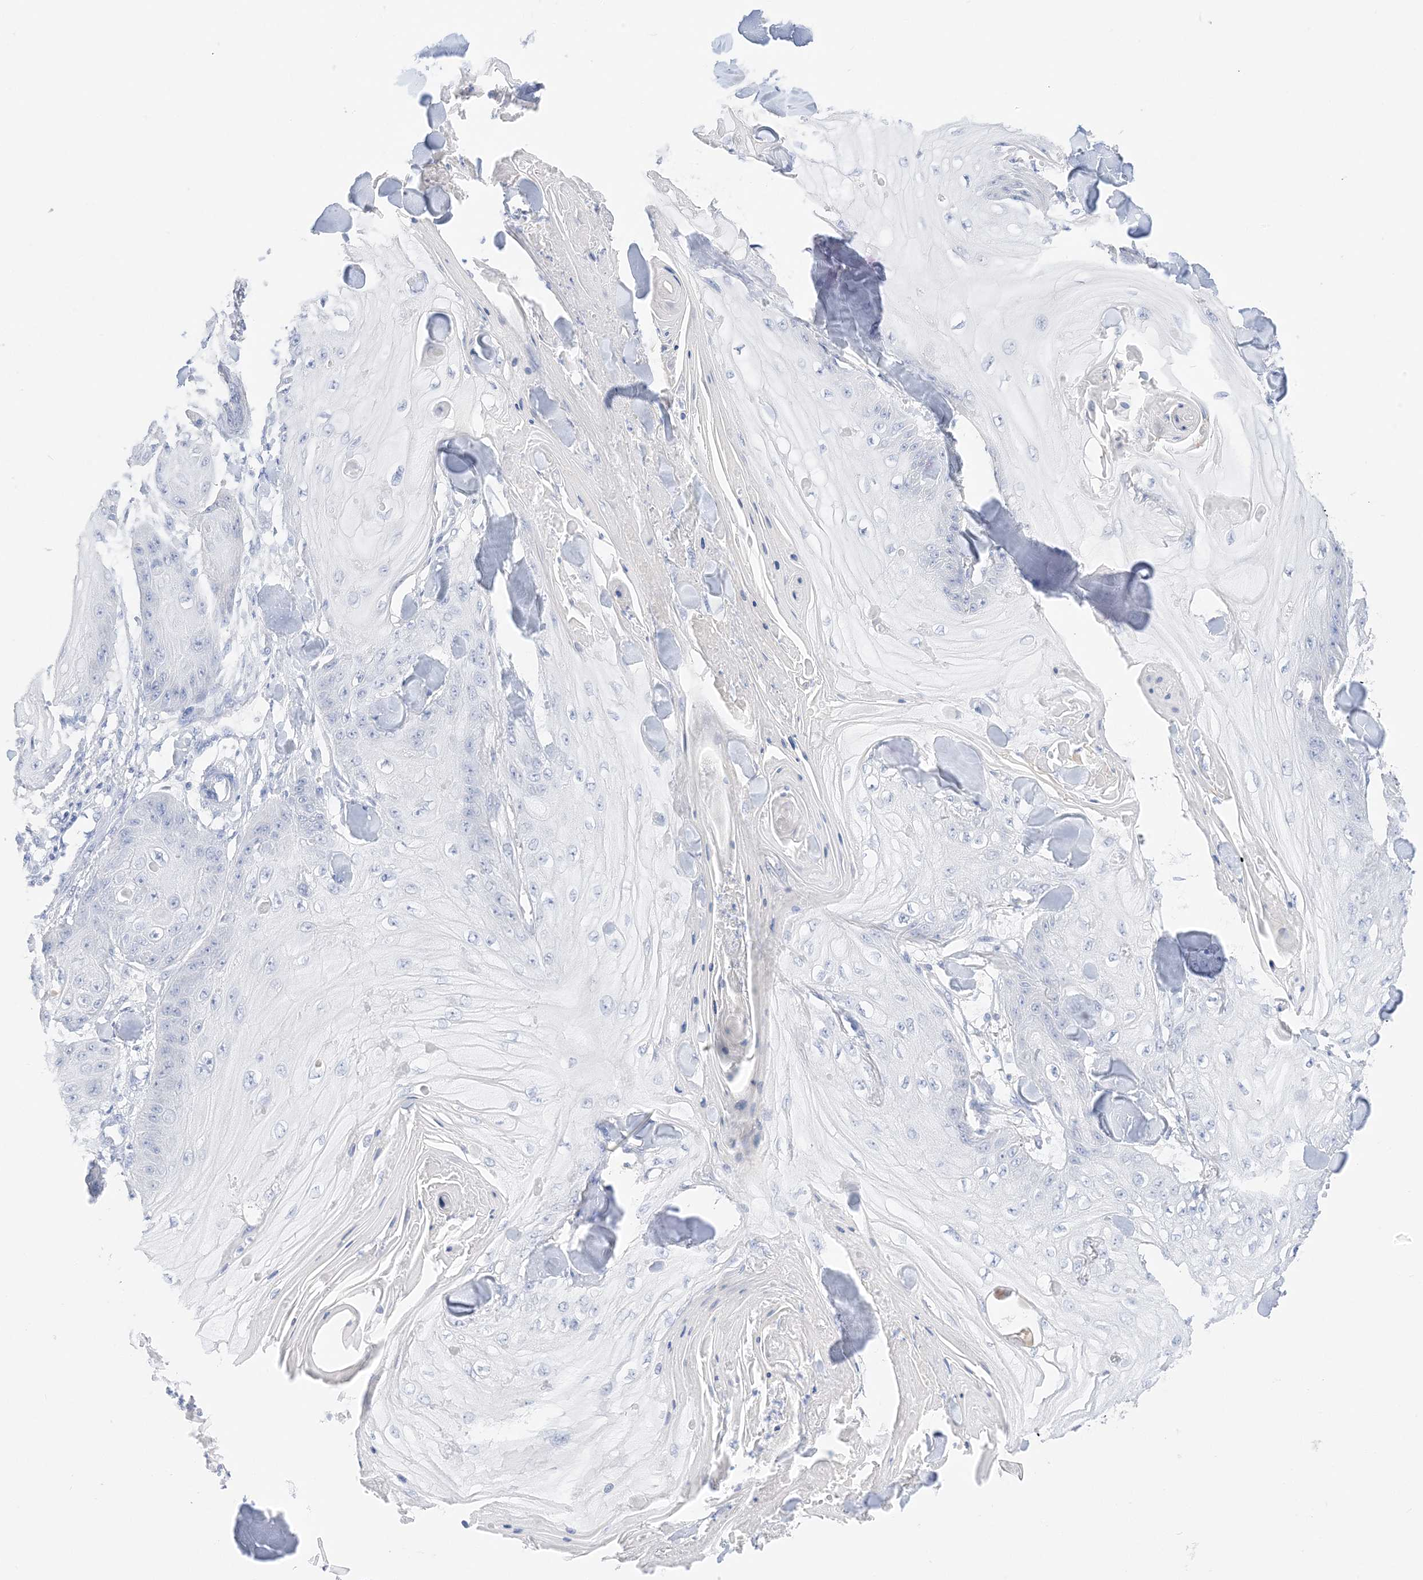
{"staining": {"intensity": "negative", "quantity": "none", "location": "none"}, "tissue": "skin cancer", "cell_type": "Tumor cells", "image_type": "cancer", "snomed": [{"axis": "morphology", "description": "Squamous cell carcinoma, NOS"}, {"axis": "topography", "description": "Skin"}], "caption": "A high-resolution photomicrograph shows immunohistochemistry staining of squamous cell carcinoma (skin), which demonstrates no significant positivity in tumor cells.", "gene": "MUC17", "patient": {"sex": "male", "age": 74}}